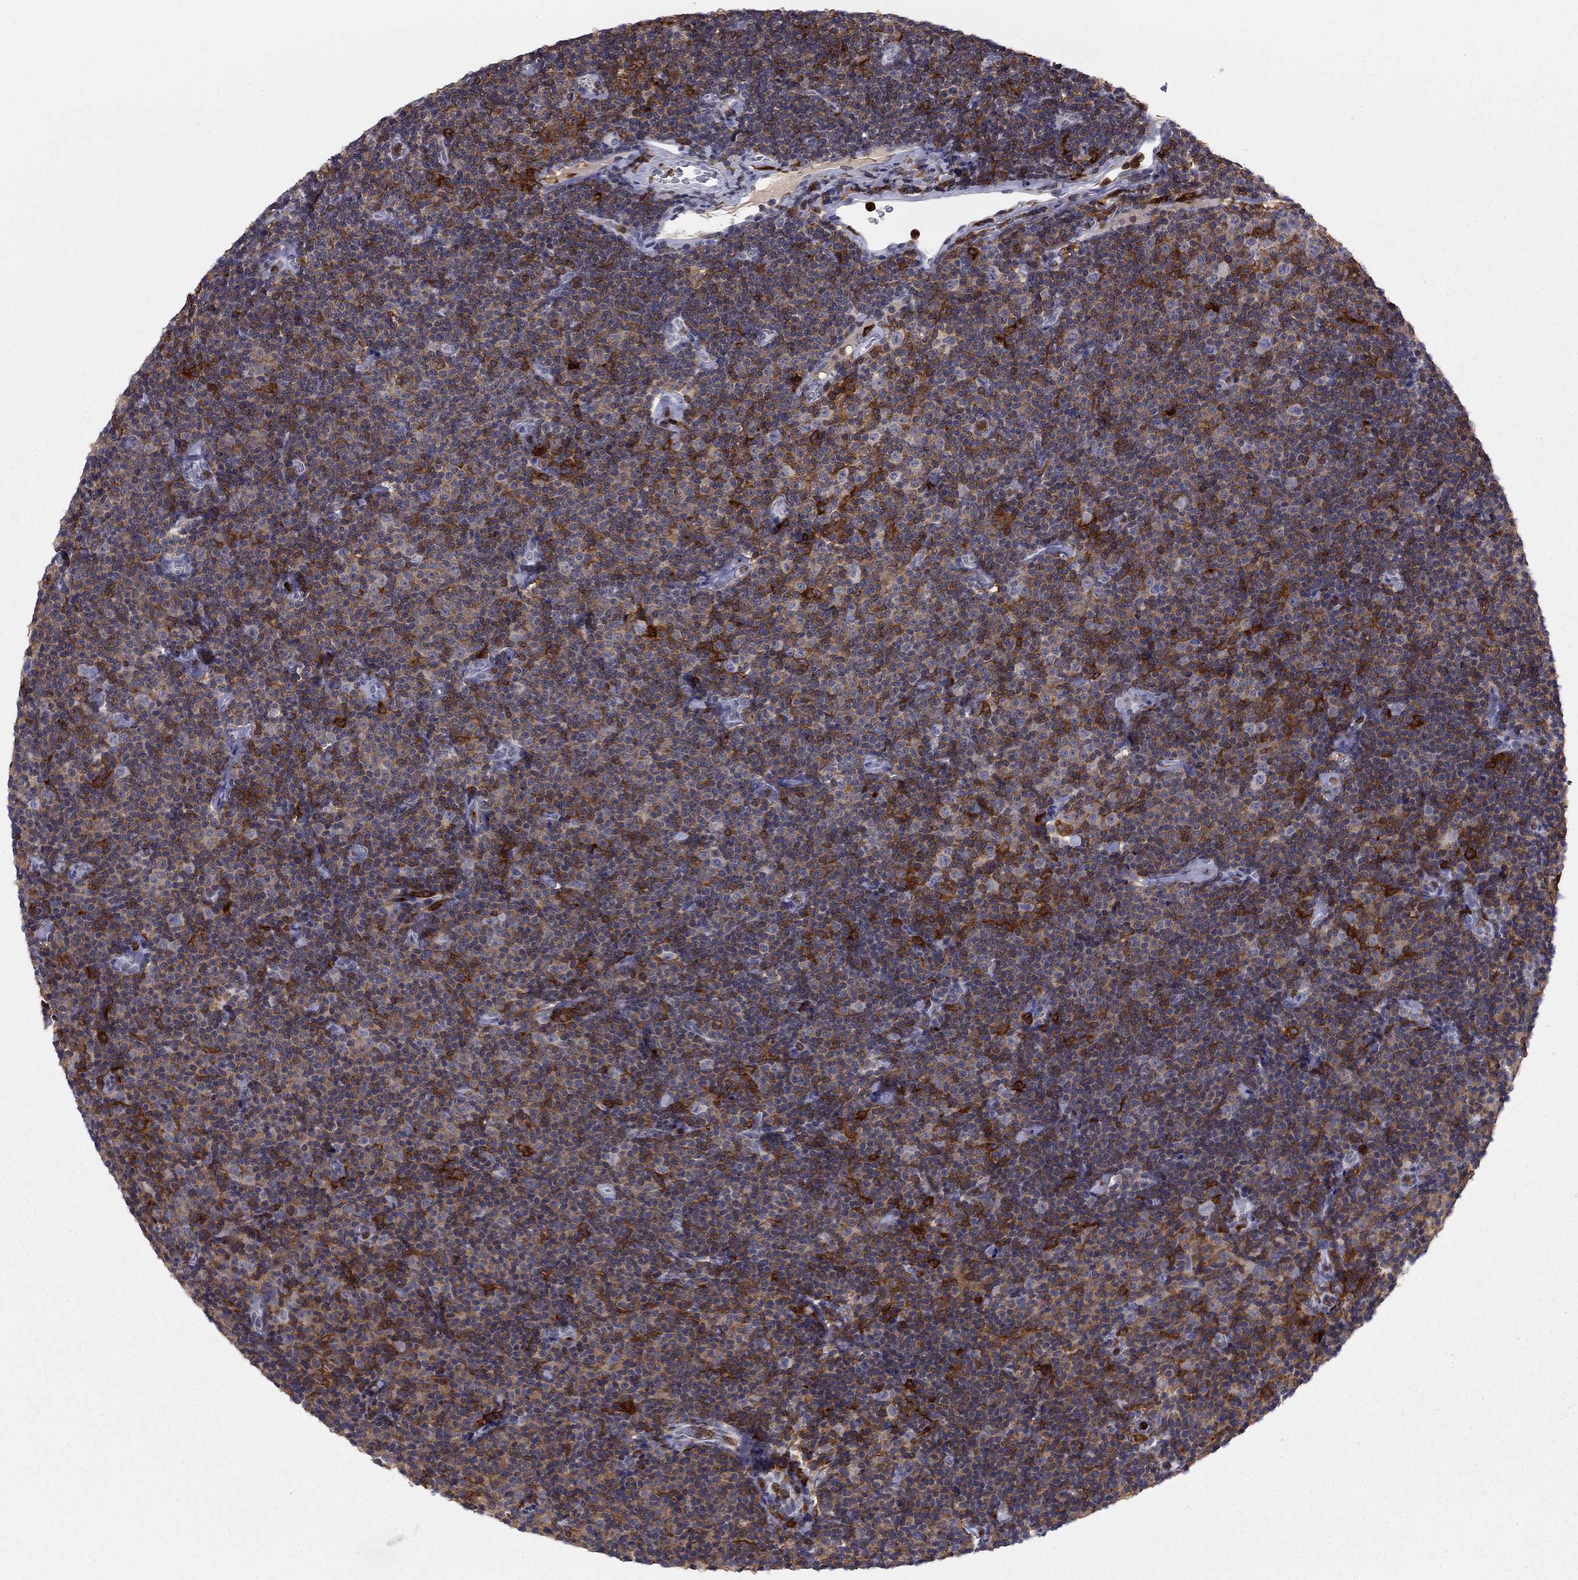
{"staining": {"intensity": "strong", "quantity": "<25%", "location": "cytoplasmic/membranous"}, "tissue": "lymphoma", "cell_type": "Tumor cells", "image_type": "cancer", "snomed": [{"axis": "morphology", "description": "Malignant lymphoma, non-Hodgkin's type, Low grade"}, {"axis": "topography", "description": "Lymph node"}], "caption": "Protein staining of malignant lymphoma, non-Hodgkin's type (low-grade) tissue exhibits strong cytoplasmic/membranous positivity in about <25% of tumor cells. The staining was performed using DAB (3,3'-diaminobenzidine) to visualize the protein expression in brown, while the nuclei were stained in blue with hematoxylin (Magnification: 20x).", "gene": "PLCB2", "patient": {"sex": "male", "age": 81}}